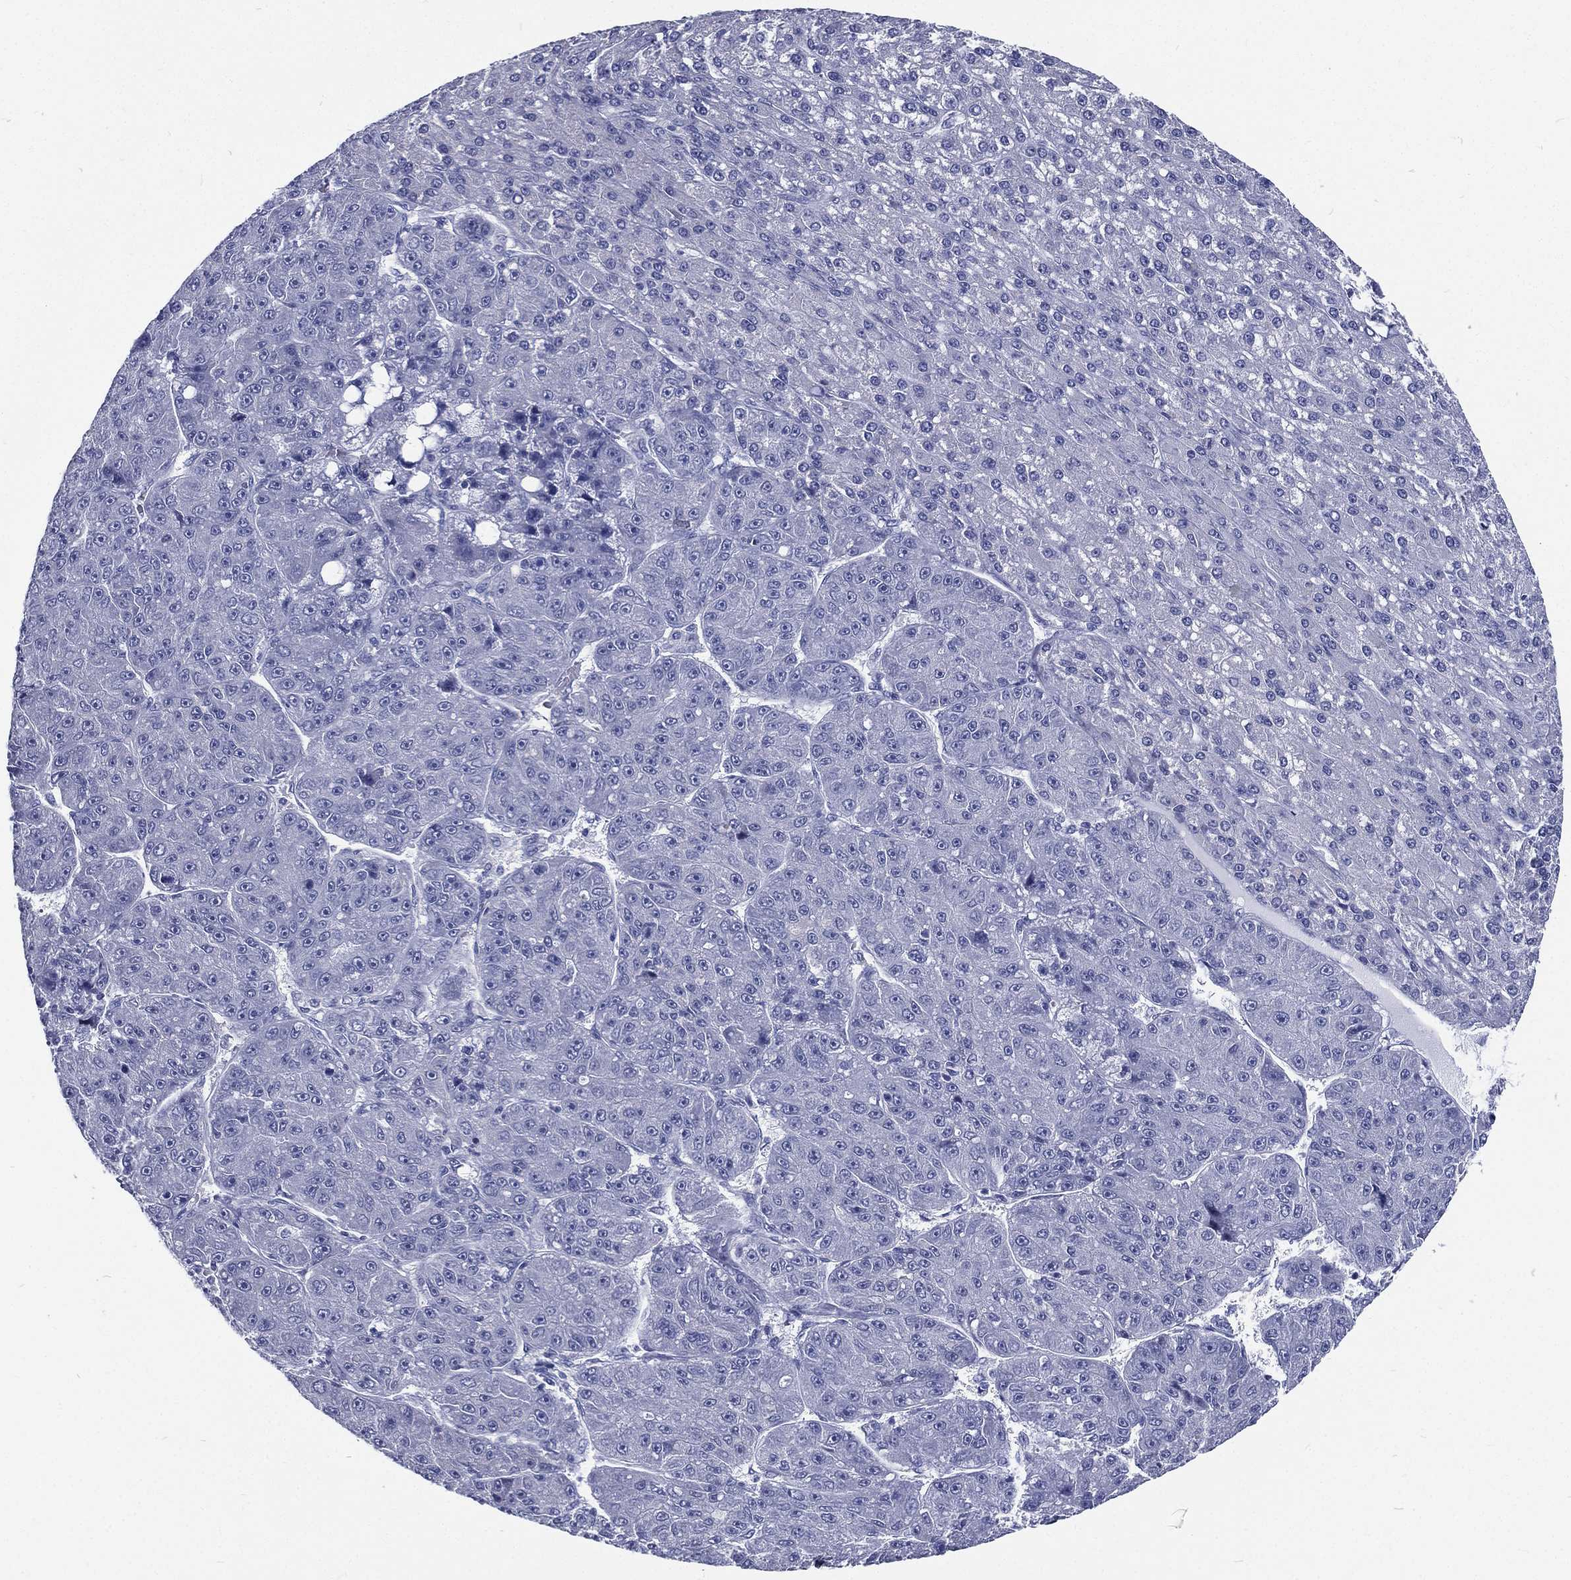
{"staining": {"intensity": "negative", "quantity": "none", "location": "none"}, "tissue": "liver cancer", "cell_type": "Tumor cells", "image_type": "cancer", "snomed": [{"axis": "morphology", "description": "Carcinoma, Hepatocellular, NOS"}, {"axis": "topography", "description": "Liver"}], "caption": "Immunohistochemistry micrograph of neoplastic tissue: human liver cancer stained with DAB (3,3'-diaminobenzidine) displays no significant protein staining in tumor cells.", "gene": "RSPH4A", "patient": {"sex": "male", "age": 67}}